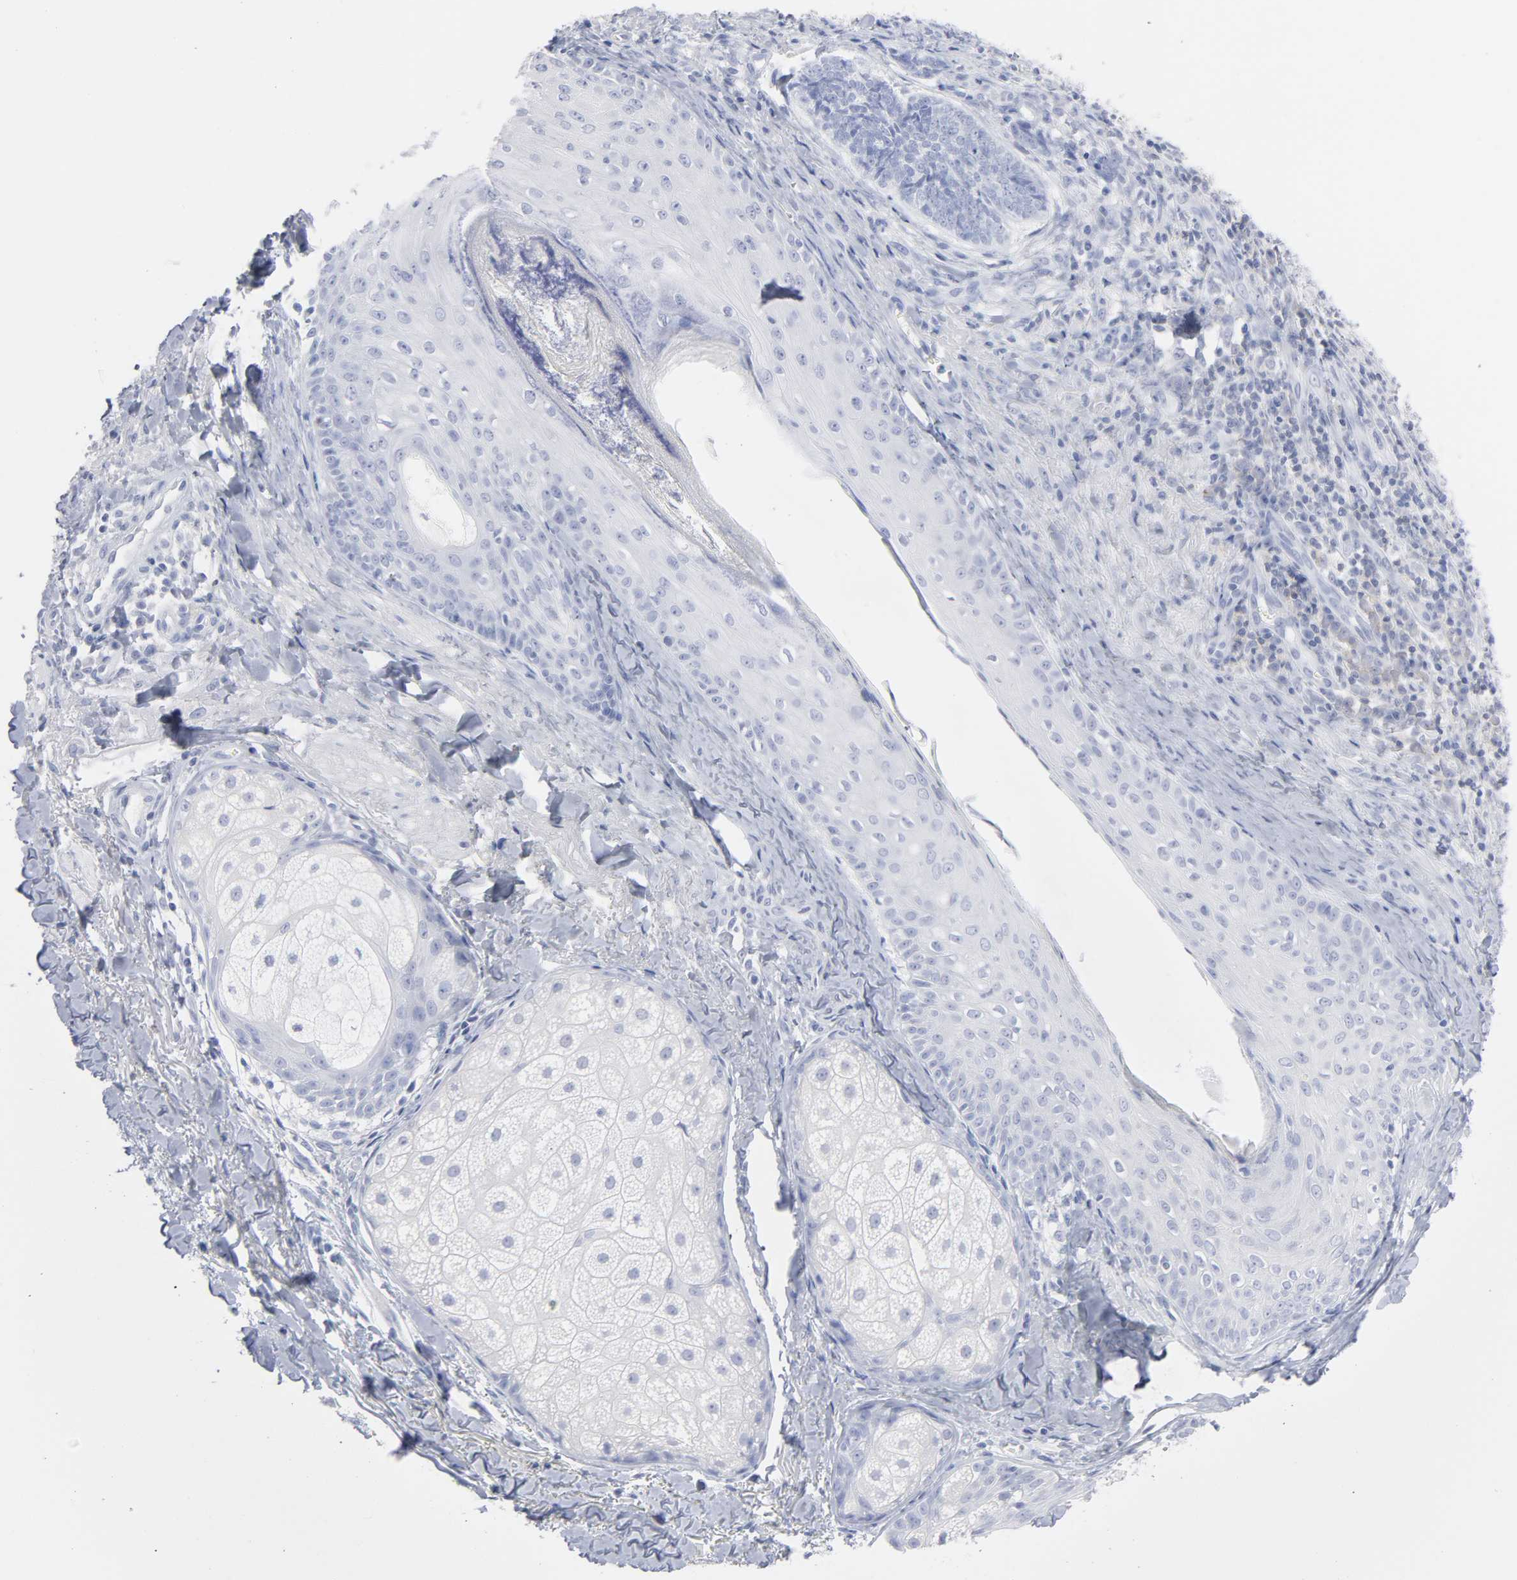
{"staining": {"intensity": "negative", "quantity": "none", "location": "none"}, "tissue": "skin cancer", "cell_type": "Tumor cells", "image_type": "cancer", "snomed": [{"axis": "morphology", "description": "Basal cell carcinoma"}, {"axis": "topography", "description": "Skin"}], "caption": "An immunohistochemistry (IHC) photomicrograph of basal cell carcinoma (skin) is shown. There is no staining in tumor cells of basal cell carcinoma (skin). (Immunohistochemistry, brightfield microscopy, high magnification).", "gene": "P2RY8", "patient": {"sex": "male", "age": 84}}